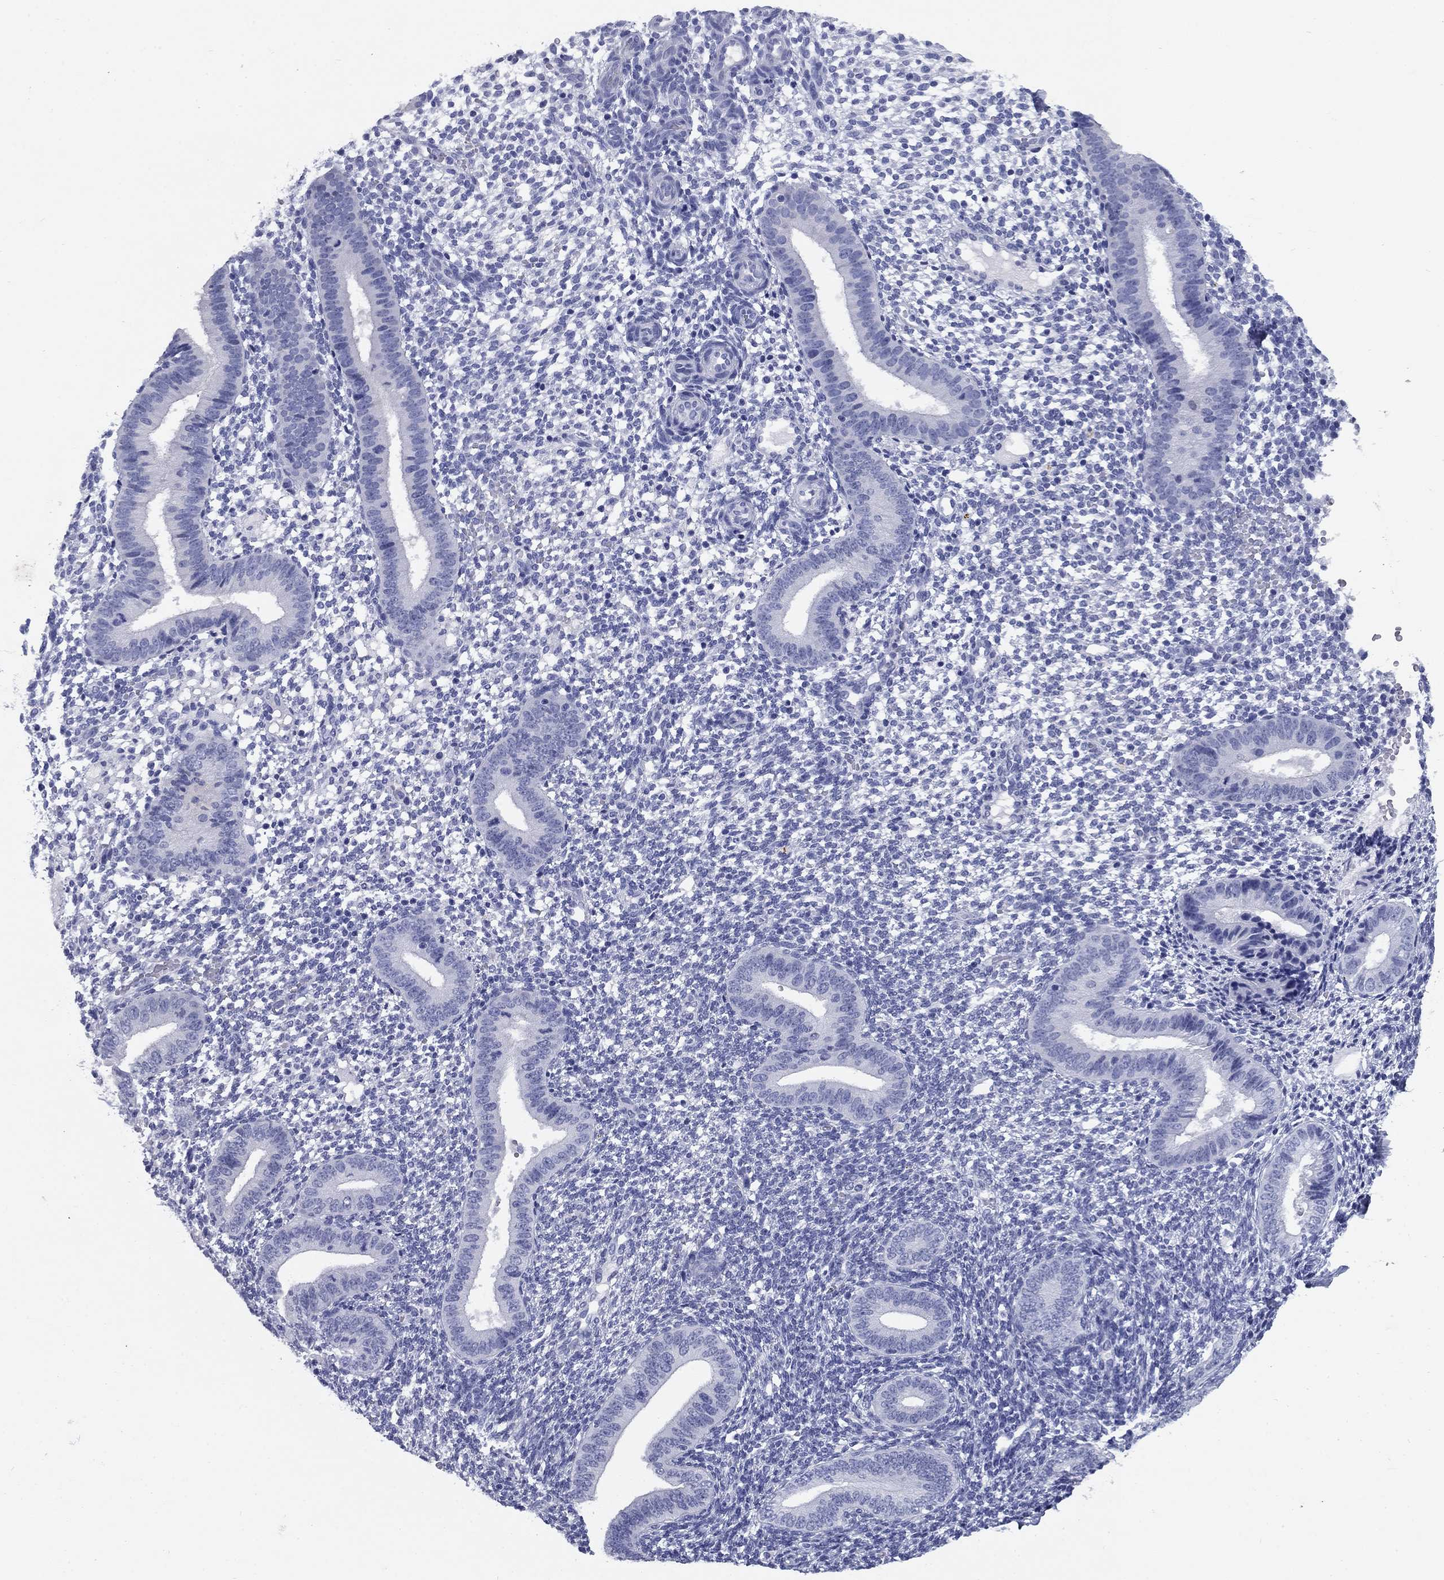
{"staining": {"intensity": "negative", "quantity": "none", "location": "none"}, "tissue": "endometrium", "cell_type": "Cells in endometrial stroma", "image_type": "normal", "snomed": [{"axis": "morphology", "description": "Normal tissue, NOS"}, {"axis": "topography", "description": "Endometrium"}], "caption": "Human endometrium stained for a protein using immunohistochemistry displays no staining in cells in endometrial stroma.", "gene": "NPPA", "patient": {"sex": "female", "age": 40}}